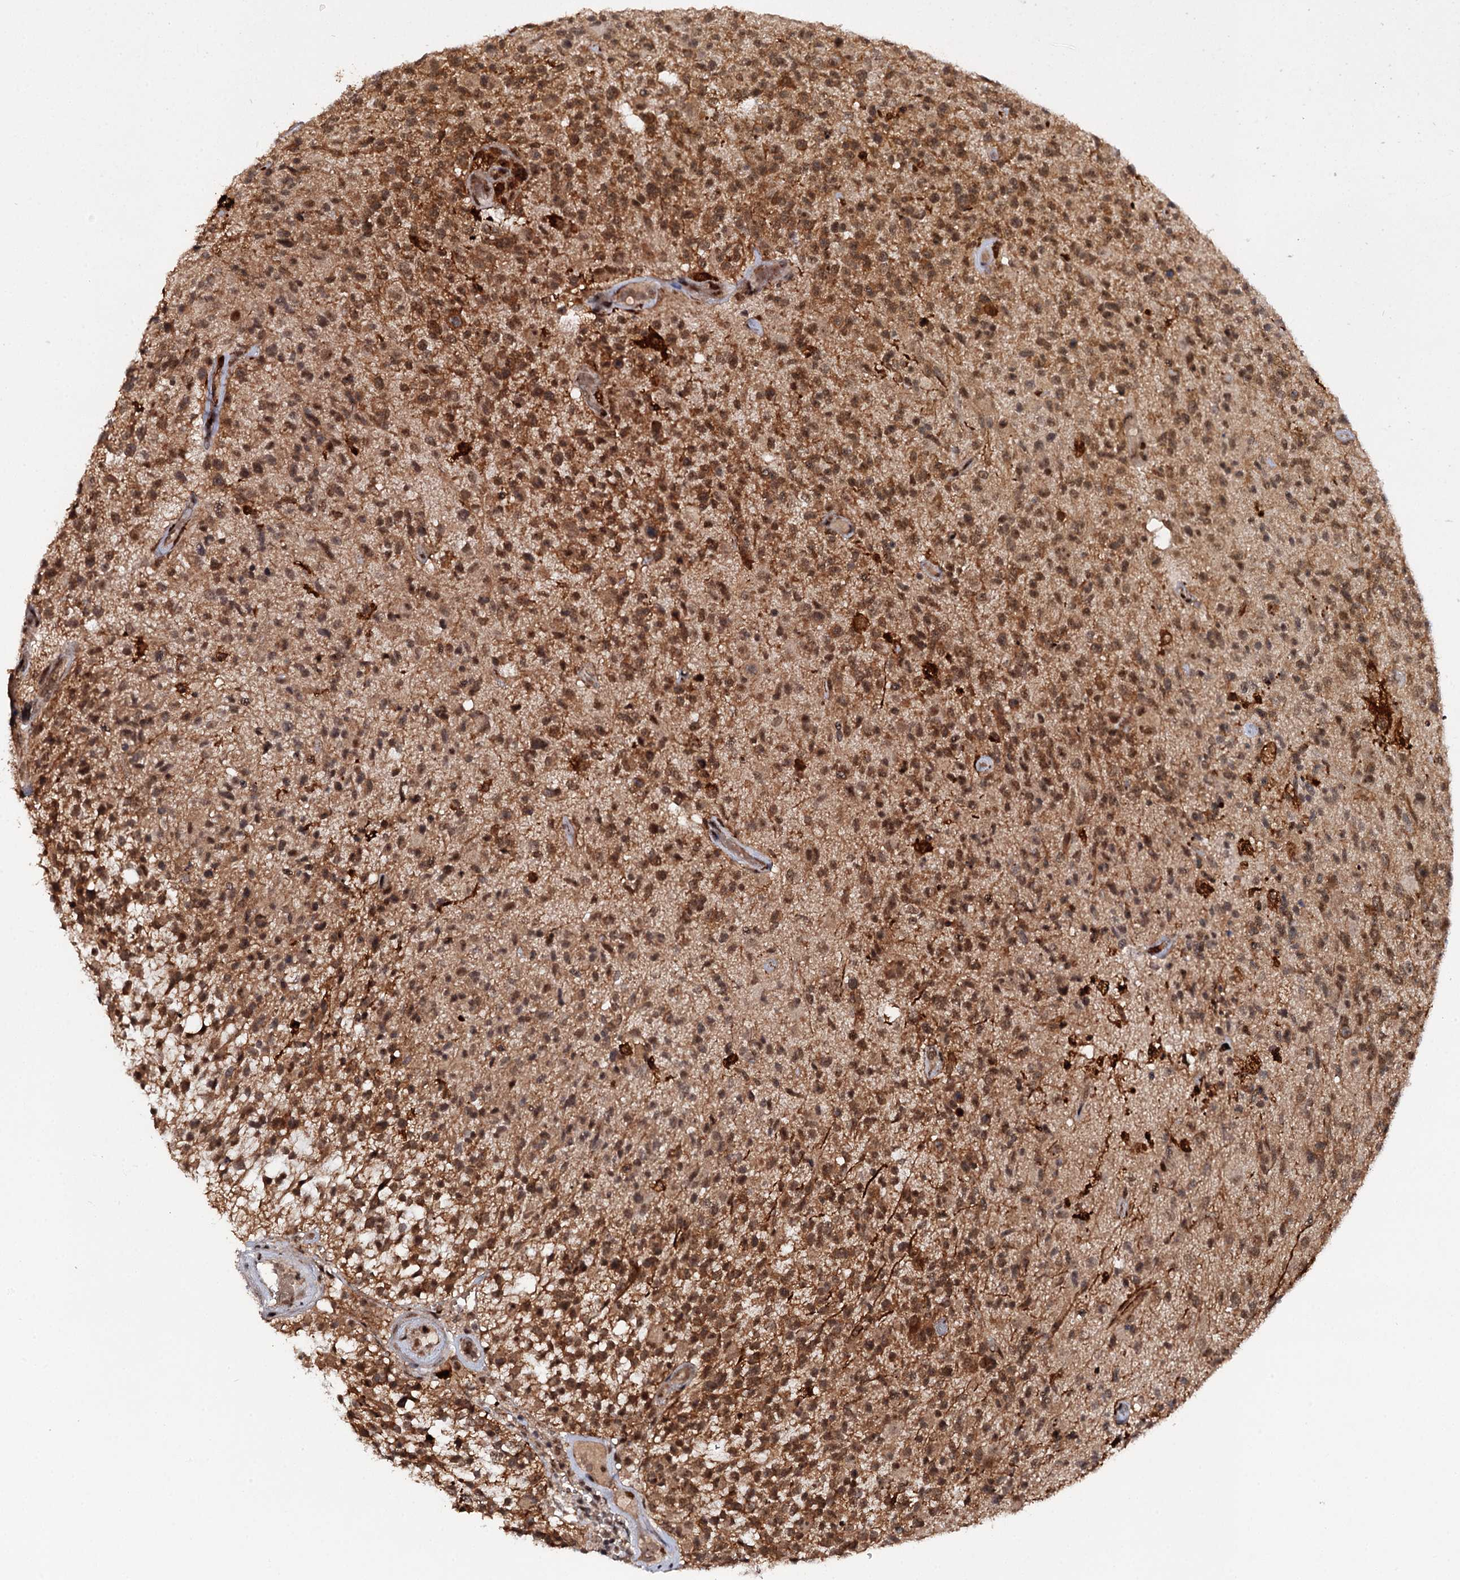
{"staining": {"intensity": "moderate", "quantity": ">75%", "location": "cytoplasmic/membranous,nuclear"}, "tissue": "glioma", "cell_type": "Tumor cells", "image_type": "cancer", "snomed": [{"axis": "morphology", "description": "Glioma, malignant, High grade"}, {"axis": "morphology", "description": "Glioblastoma, NOS"}, {"axis": "topography", "description": "Brain"}], "caption": "Protein staining displays moderate cytoplasmic/membranous and nuclear expression in approximately >75% of tumor cells in glioblastoma.", "gene": "BUD13", "patient": {"sex": "male", "age": 60}}